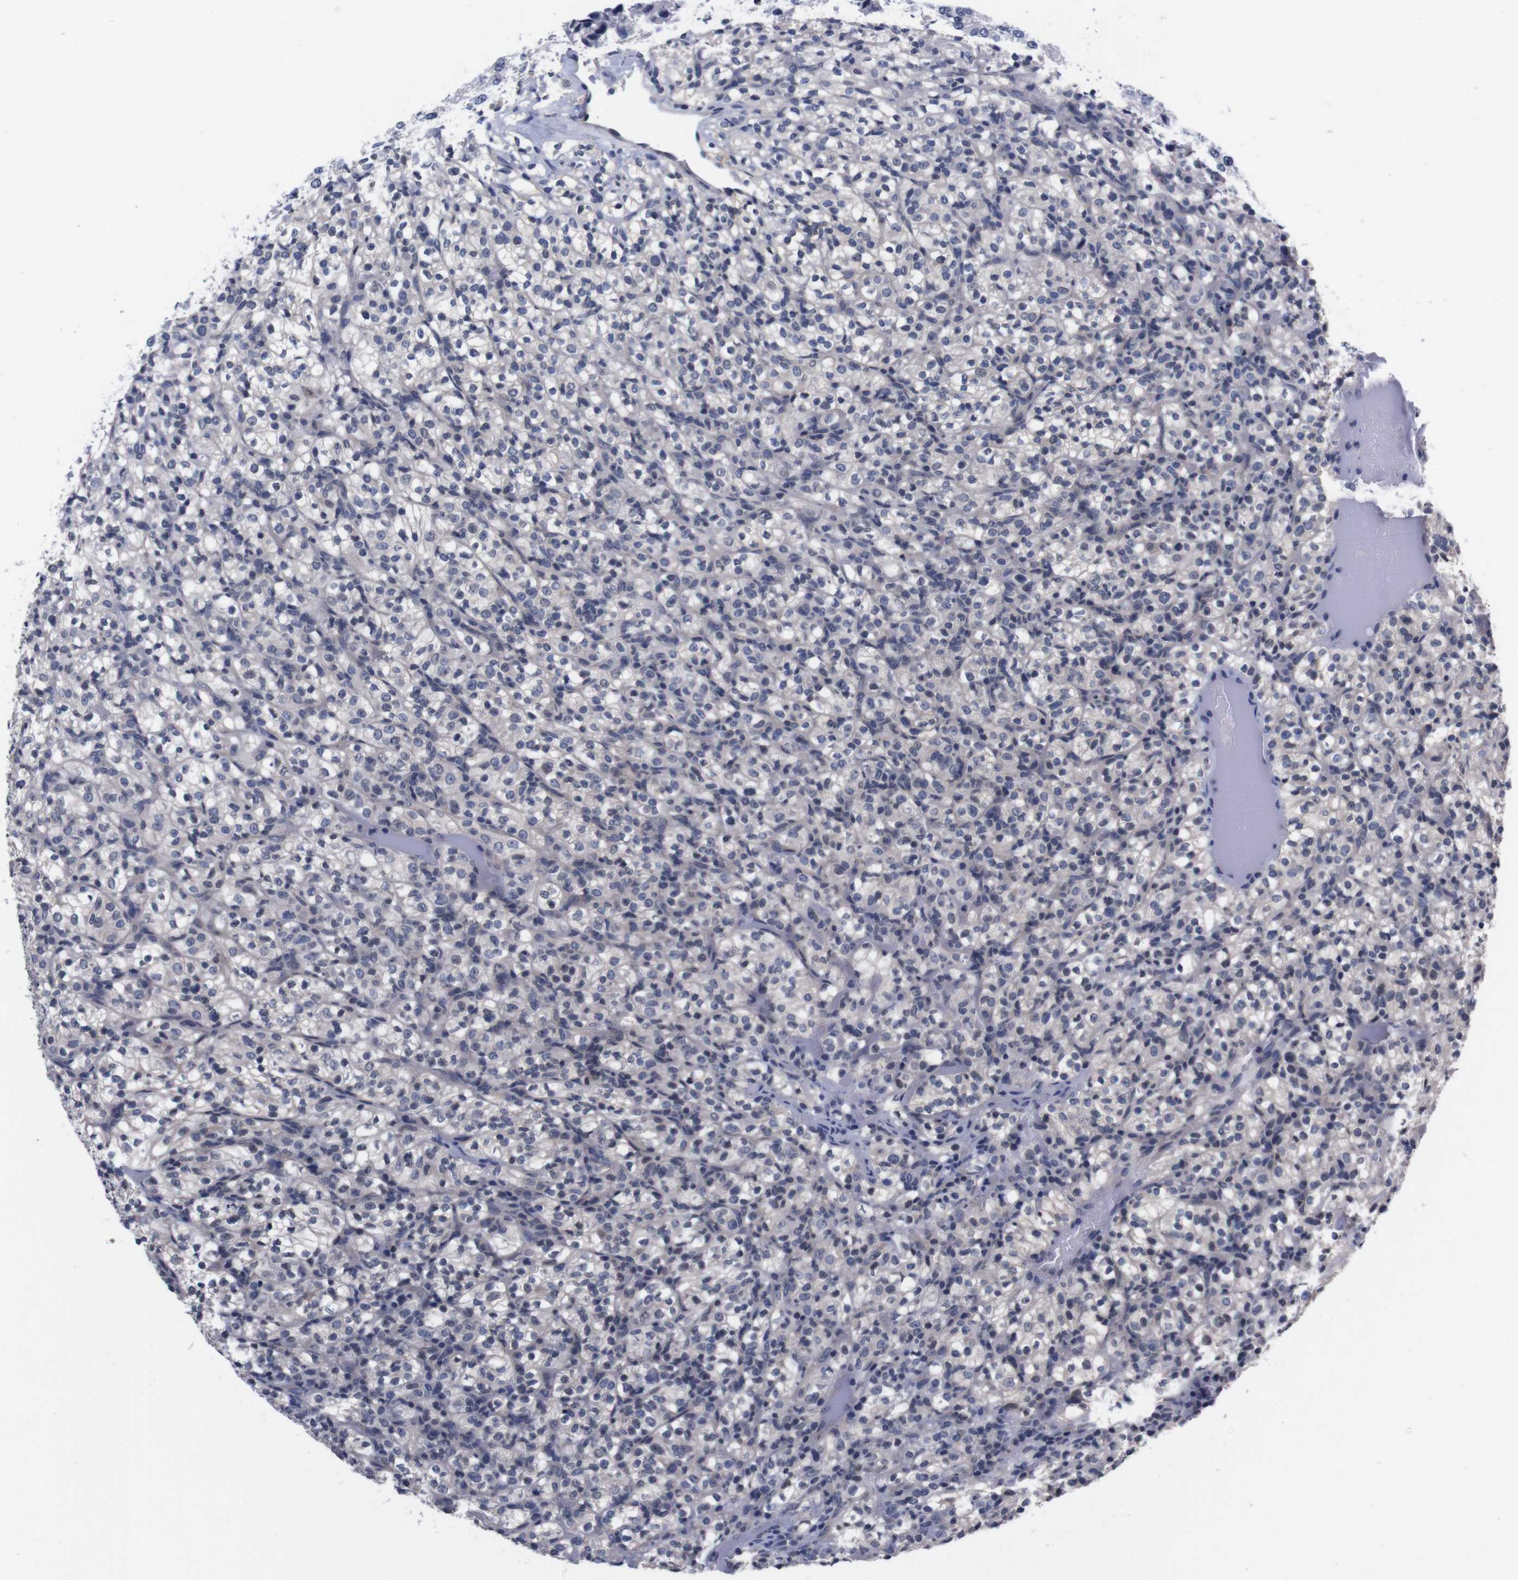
{"staining": {"intensity": "negative", "quantity": "none", "location": "none"}, "tissue": "renal cancer", "cell_type": "Tumor cells", "image_type": "cancer", "snomed": [{"axis": "morphology", "description": "Normal tissue, NOS"}, {"axis": "morphology", "description": "Adenocarcinoma, NOS"}, {"axis": "topography", "description": "Kidney"}], "caption": "There is no significant staining in tumor cells of renal adenocarcinoma.", "gene": "TNFRSF21", "patient": {"sex": "female", "age": 72}}